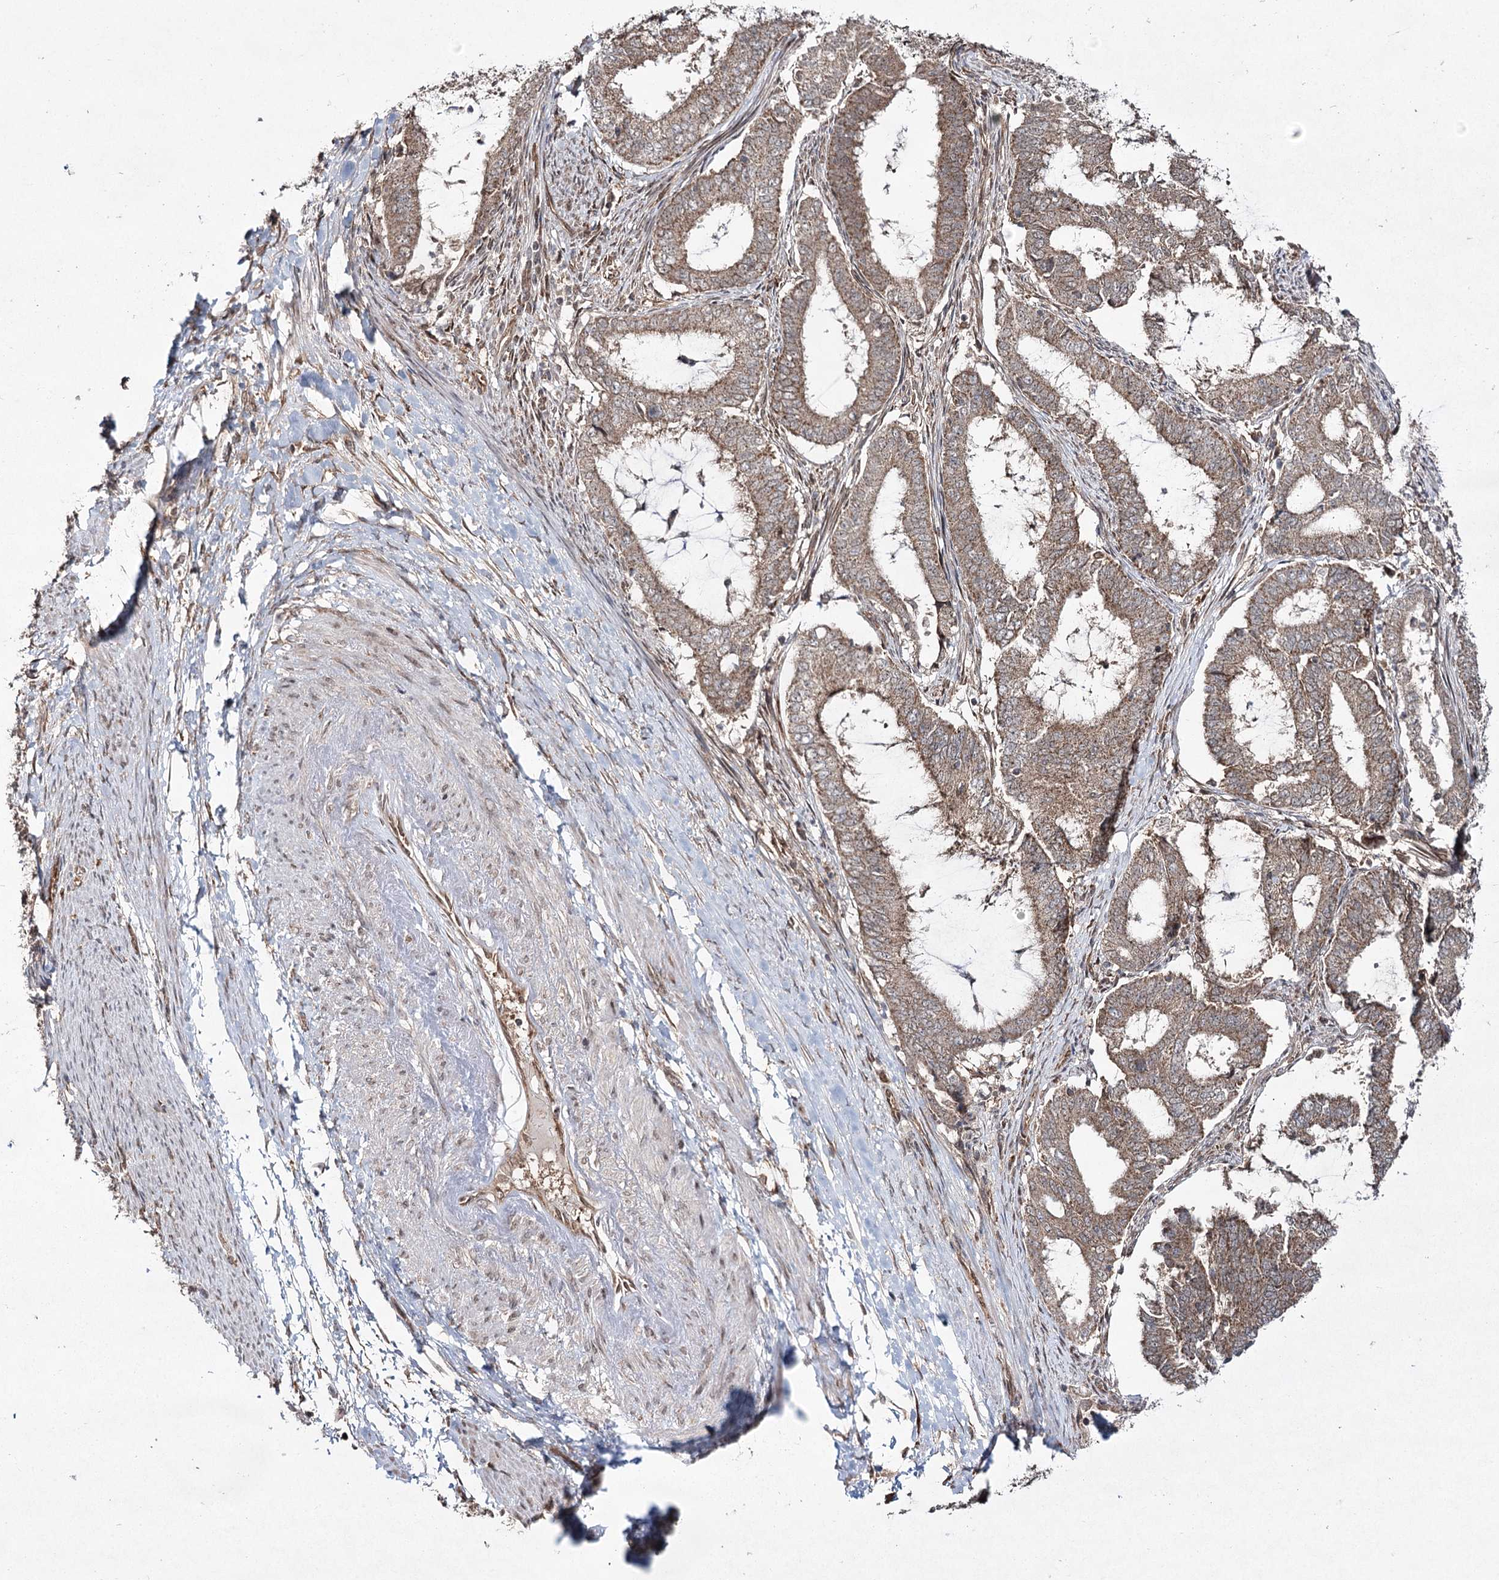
{"staining": {"intensity": "moderate", "quantity": ">75%", "location": "cytoplasmic/membranous"}, "tissue": "endometrial cancer", "cell_type": "Tumor cells", "image_type": "cancer", "snomed": [{"axis": "morphology", "description": "Adenocarcinoma, NOS"}, {"axis": "topography", "description": "Endometrium"}], "caption": "Endometrial cancer stained with DAB IHC reveals medium levels of moderate cytoplasmic/membranous staining in about >75% of tumor cells.", "gene": "TRNT1", "patient": {"sex": "female", "age": 51}}